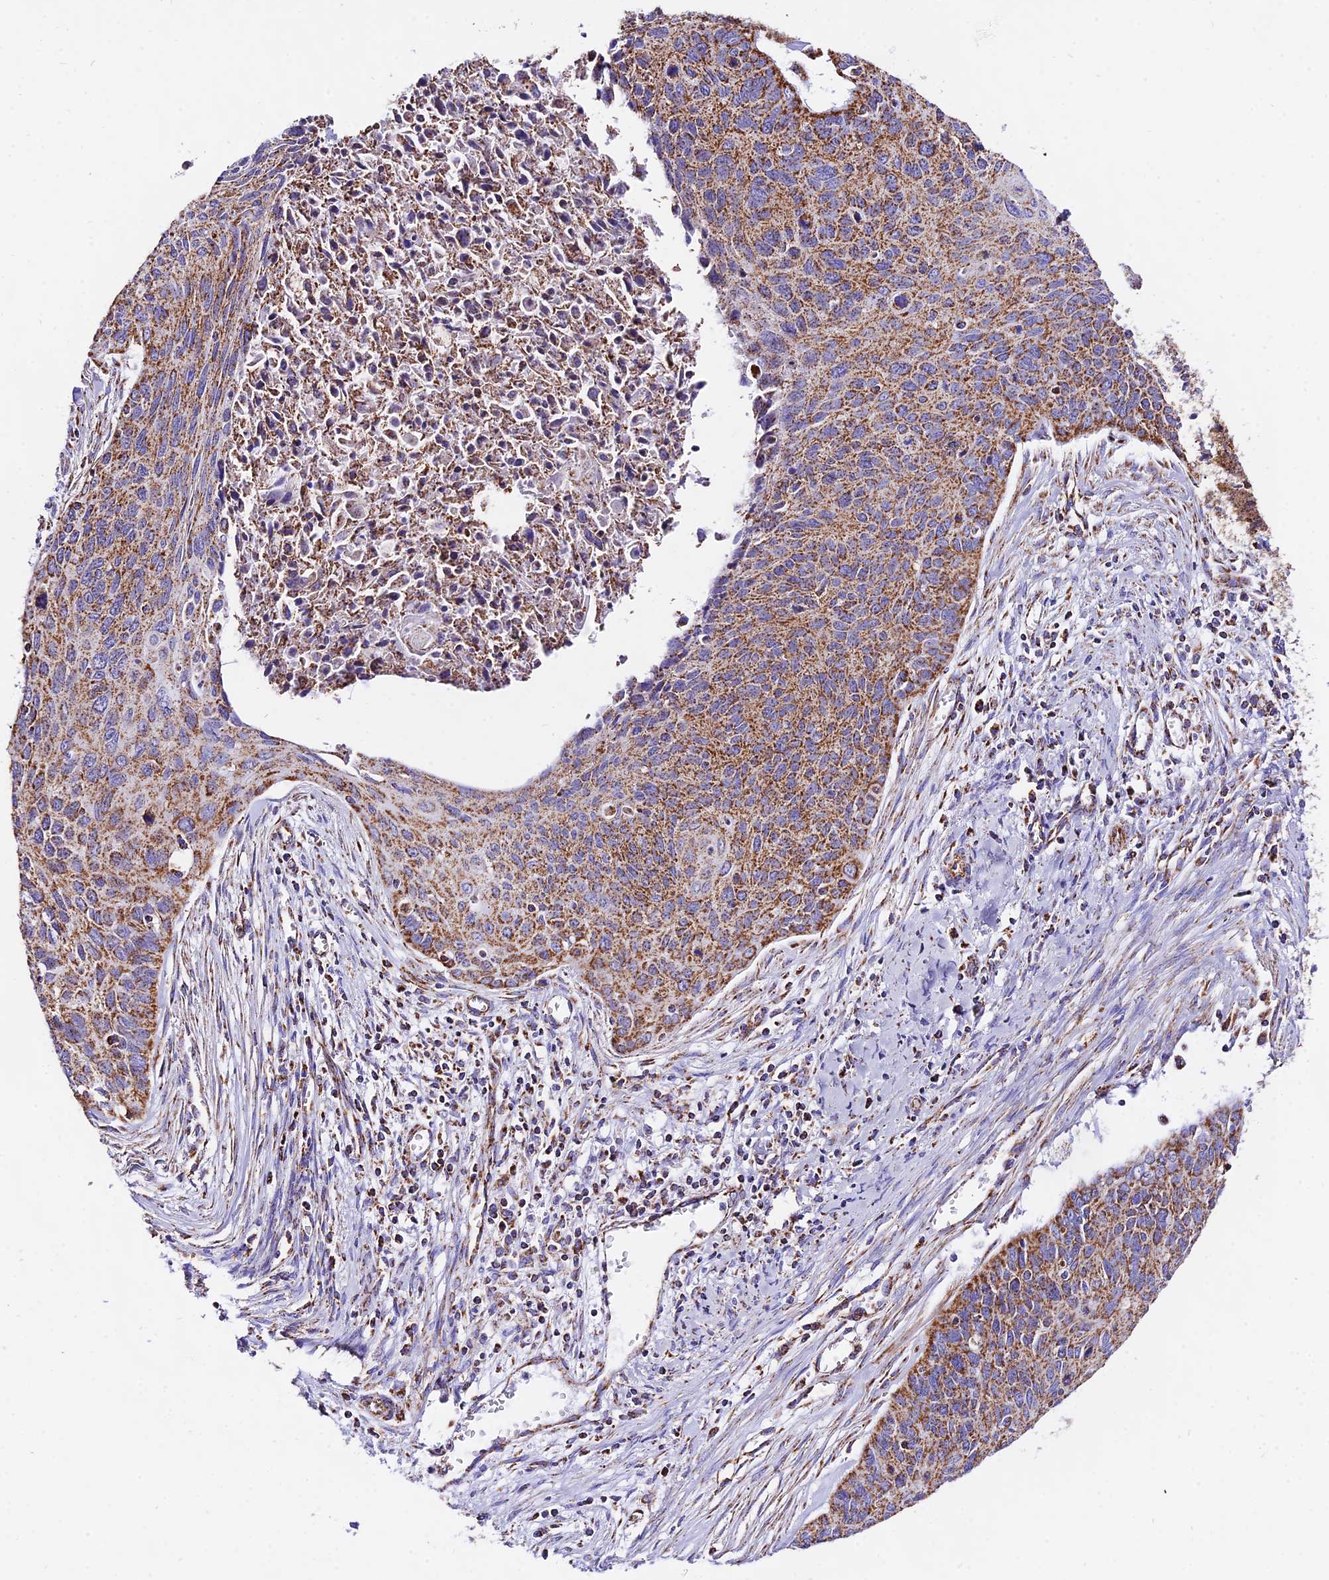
{"staining": {"intensity": "moderate", "quantity": ">75%", "location": "cytoplasmic/membranous"}, "tissue": "cervical cancer", "cell_type": "Tumor cells", "image_type": "cancer", "snomed": [{"axis": "morphology", "description": "Squamous cell carcinoma, NOS"}, {"axis": "topography", "description": "Cervix"}], "caption": "Immunohistochemistry (IHC) (DAB) staining of squamous cell carcinoma (cervical) displays moderate cytoplasmic/membranous protein positivity in about >75% of tumor cells.", "gene": "ATP5PD", "patient": {"sex": "female", "age": 55}}